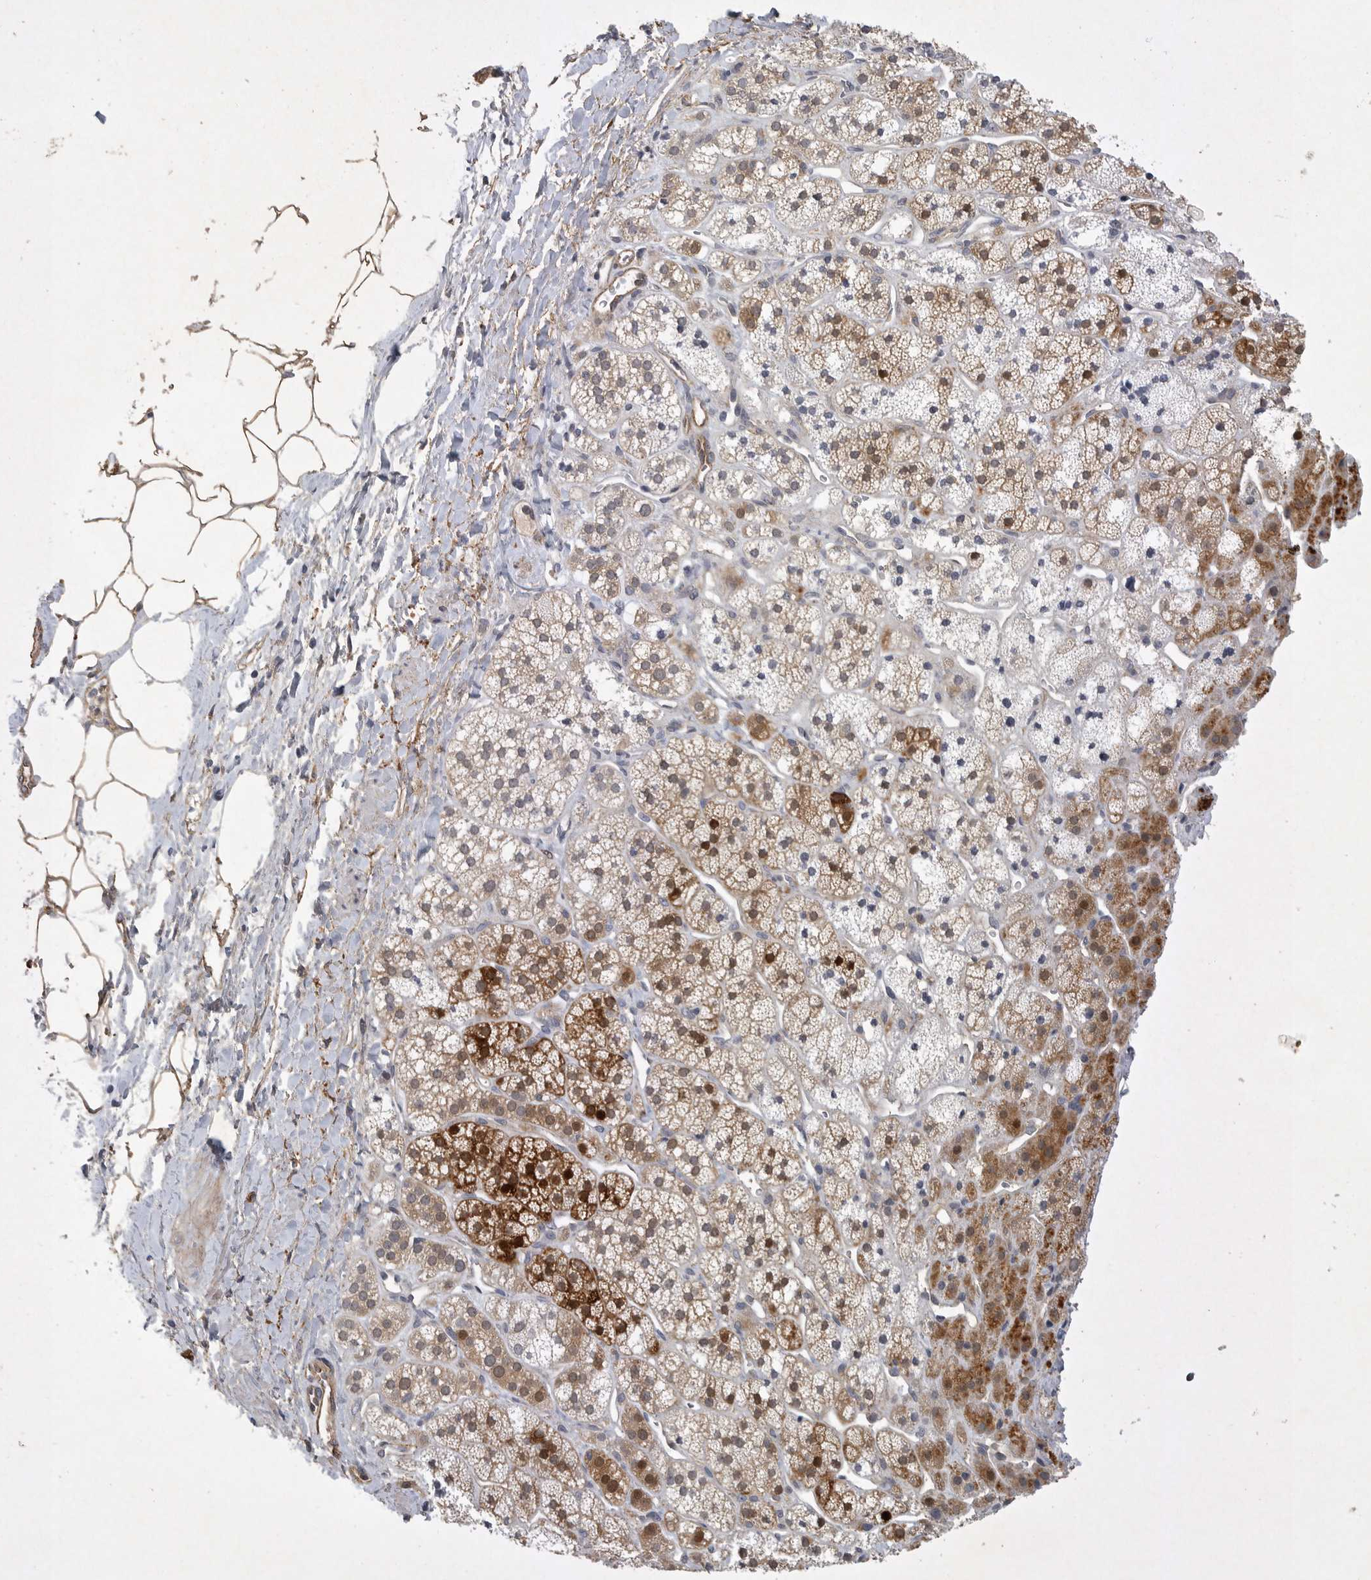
{"staining": {"intensity": "moderate", "quantity": ">75%", "location": "cytoplasmic/membranous"}, "tissue": "adrenal gland", "cell_type": "Glandular cells", "image_type": "normal", "snomed": [{"axis": "morphology", "description": "Normal tissue, NOS"}, {"axis": "topography", "description": "Adrenal gland"}], "caption": "DAB immunohistochemical staining of normal adrenal gland shows moderate cytoplasmic/membranous protein staining in about >75% of glandular cells. The staining is performed using DAB brown chromogen to label protein expression. The nuclei are counter-stained blue using hematoxylin.", "gene": "ANKFY1", "patient": {"sex": "male", "age": 56}}